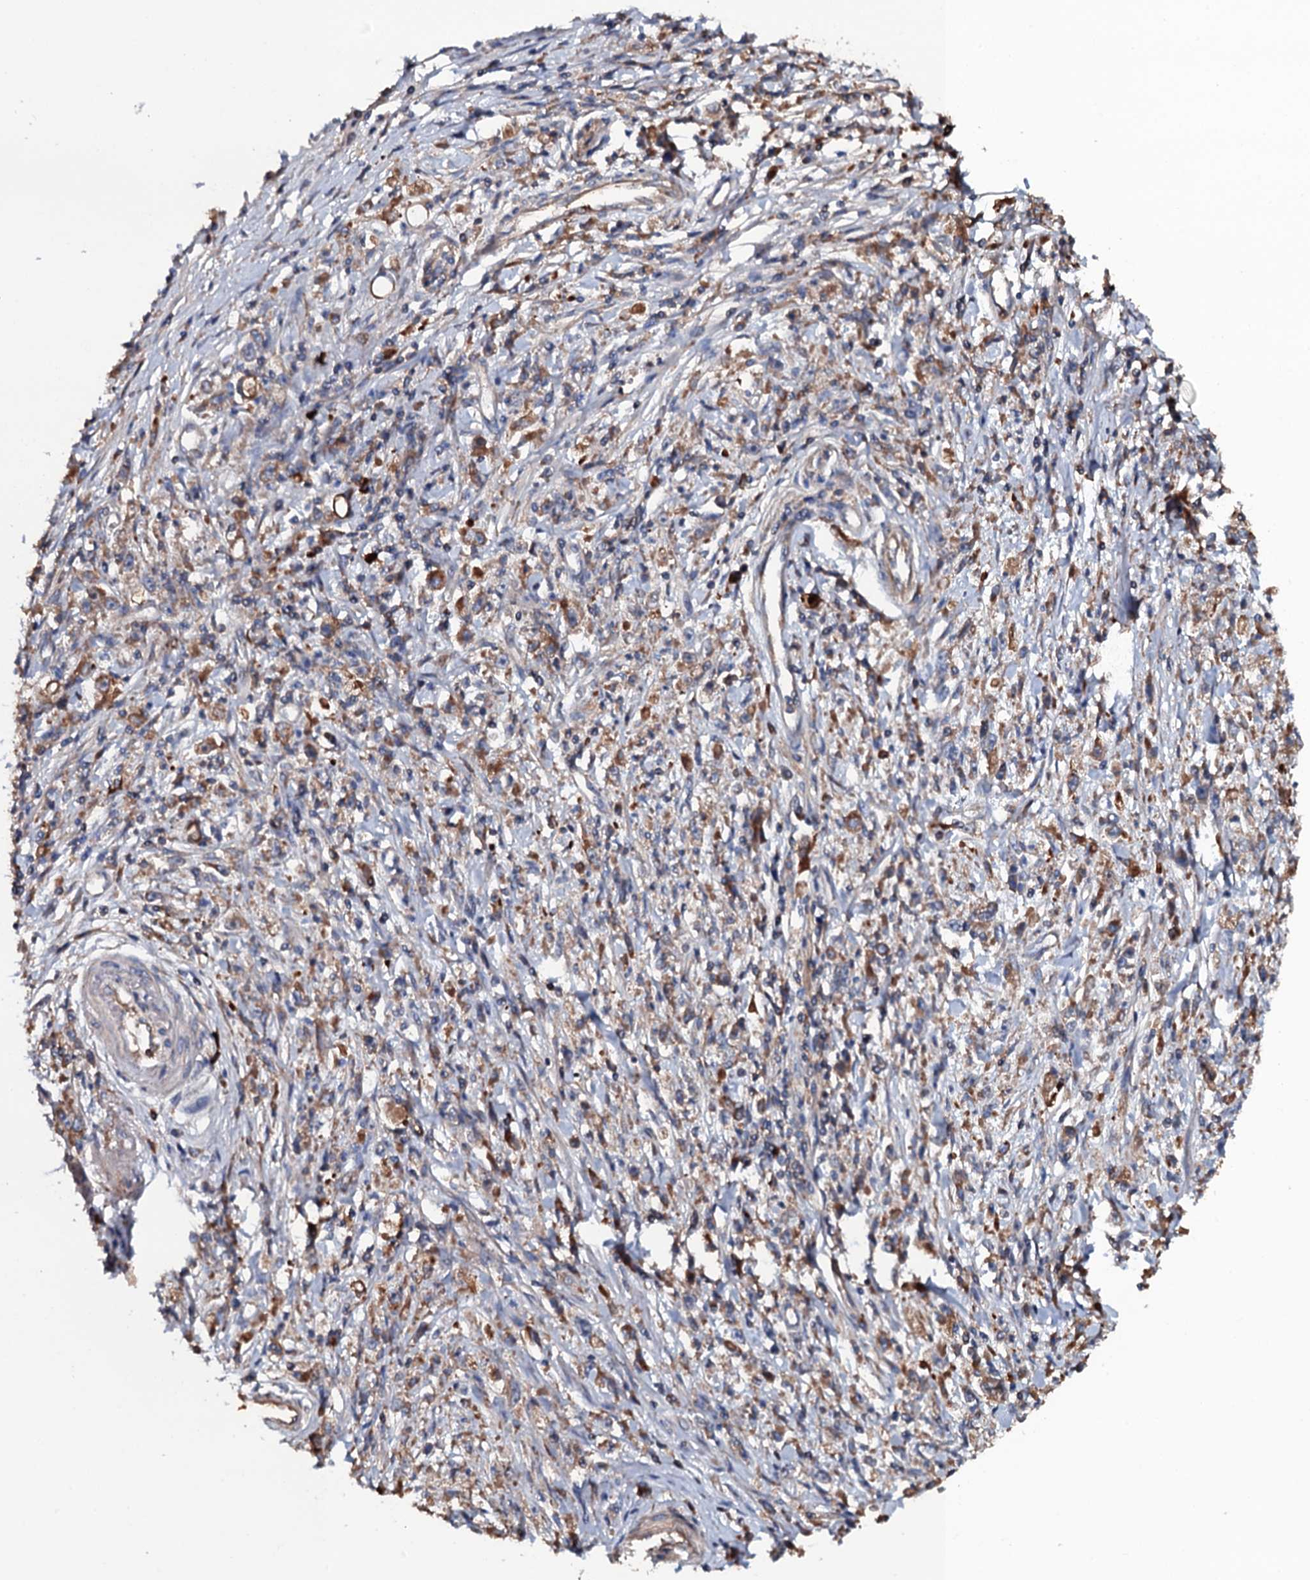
{"staining": {"intensity": "moderate", "quantity": "25%-75%", "location": "cytoplasmic/membranous"}, "tissue": "stomach cancer", "cell_type": "Tumor cells", "image_type": "cancer", "snomed": [{"axis": "morphology", "description": "Adenocarcinoma, NOS"}, {"axis": "topography", "description": "Stomach"}], "caption": "Immunohistochemical staining of stomach adenocarcinoma shows medium levels of moderate cytoplasmic/membranous protein expression in about 25%-75% of tumor cells. (DAB IHC with brightfield microscopy, high magnification).", "gene": "NEK1", "patient": {"sex": "female", "age": 59}}